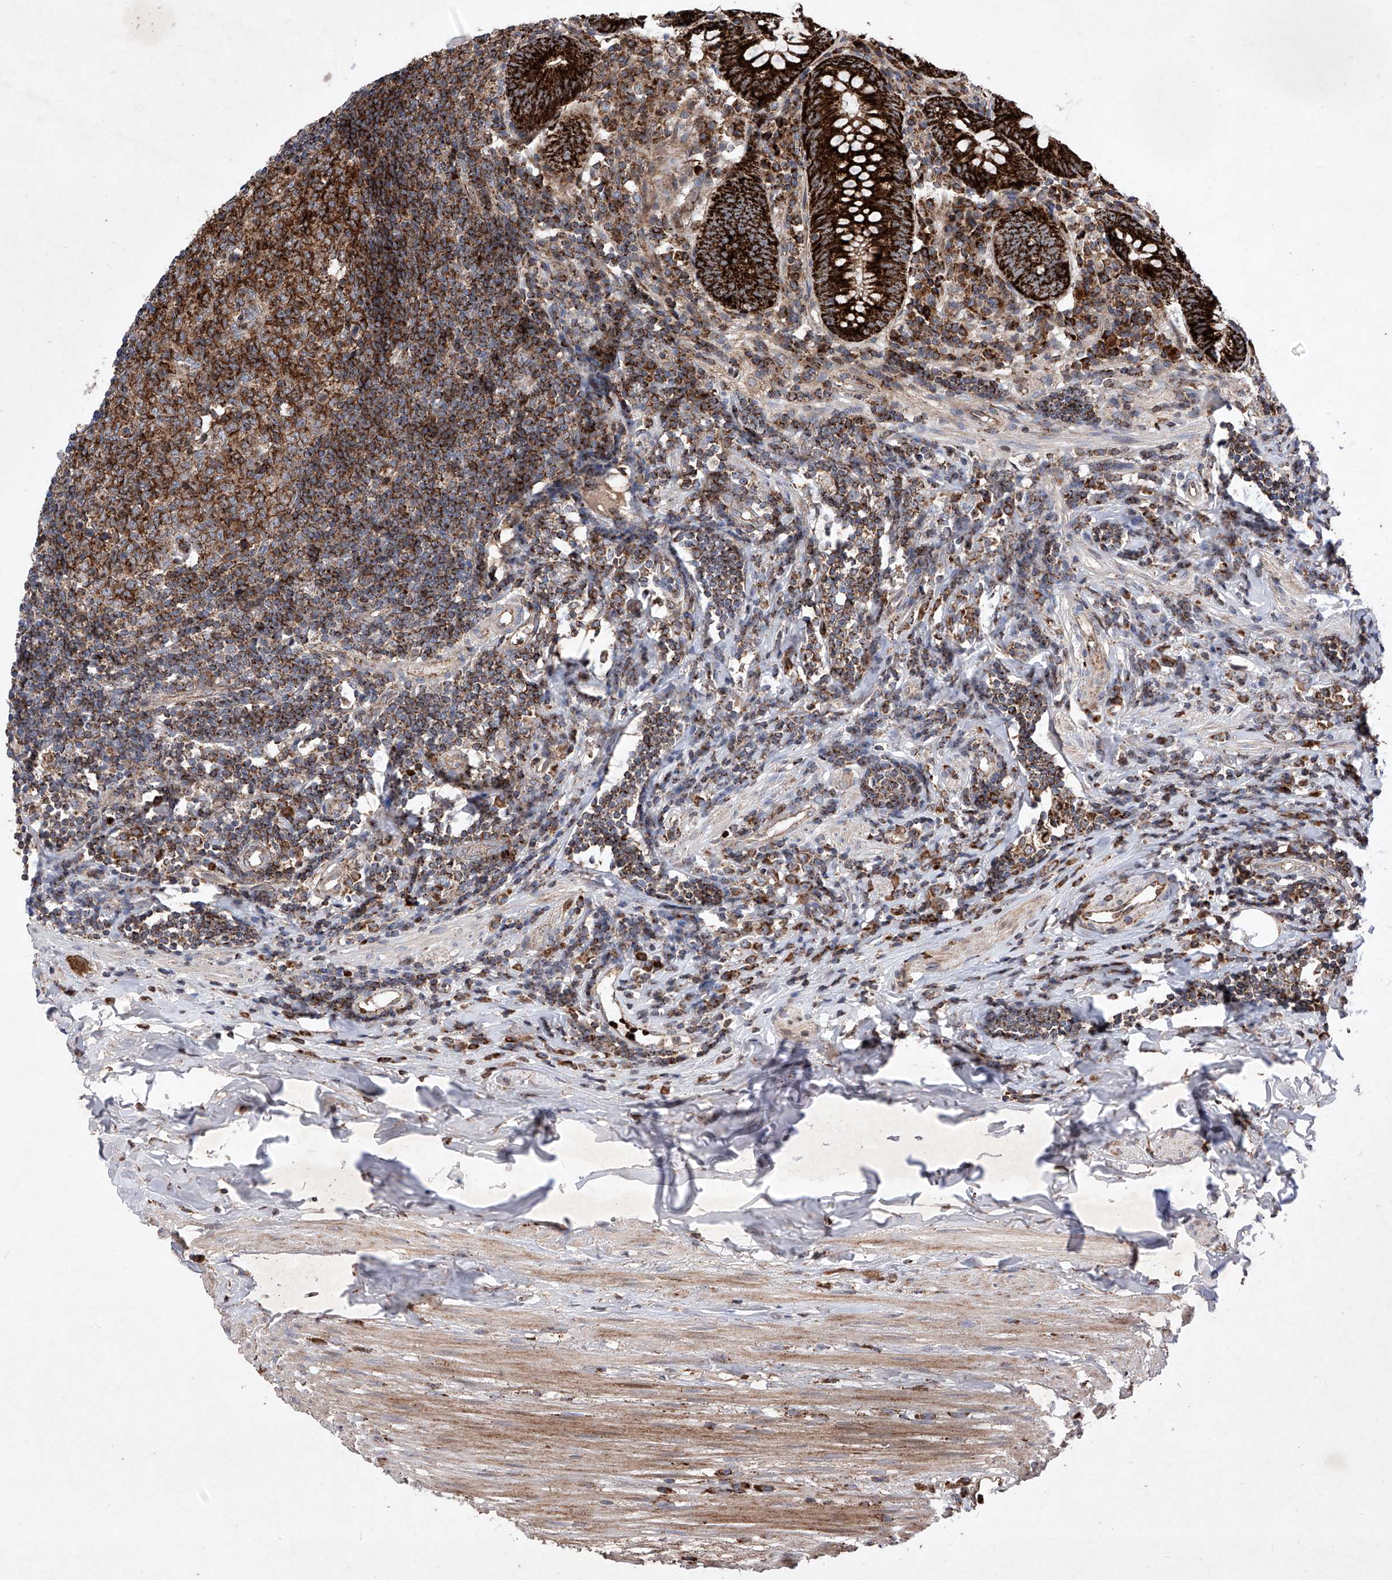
{"staining": {"intensity": "strong", "quantity": ">75%", "location": "cytoplasmic/membranous"}, "tissue": "appendix", "cell_type": "Glandular cells", "image_type": "normal", "snomed": [{"axis": "morphology", "description": "Normal tissue, NOS"}, {"axis": "topography", "description": "Appendix"}], "caption": "Protein positivity by IHC reveals strong cytoplasmic/membranous expression in approximately >75% of glandular cells in normal appendix. Nuclei are stained in blue.", "gene": "SEMA6A", "patient": {"sex": "female", "age": 54}}